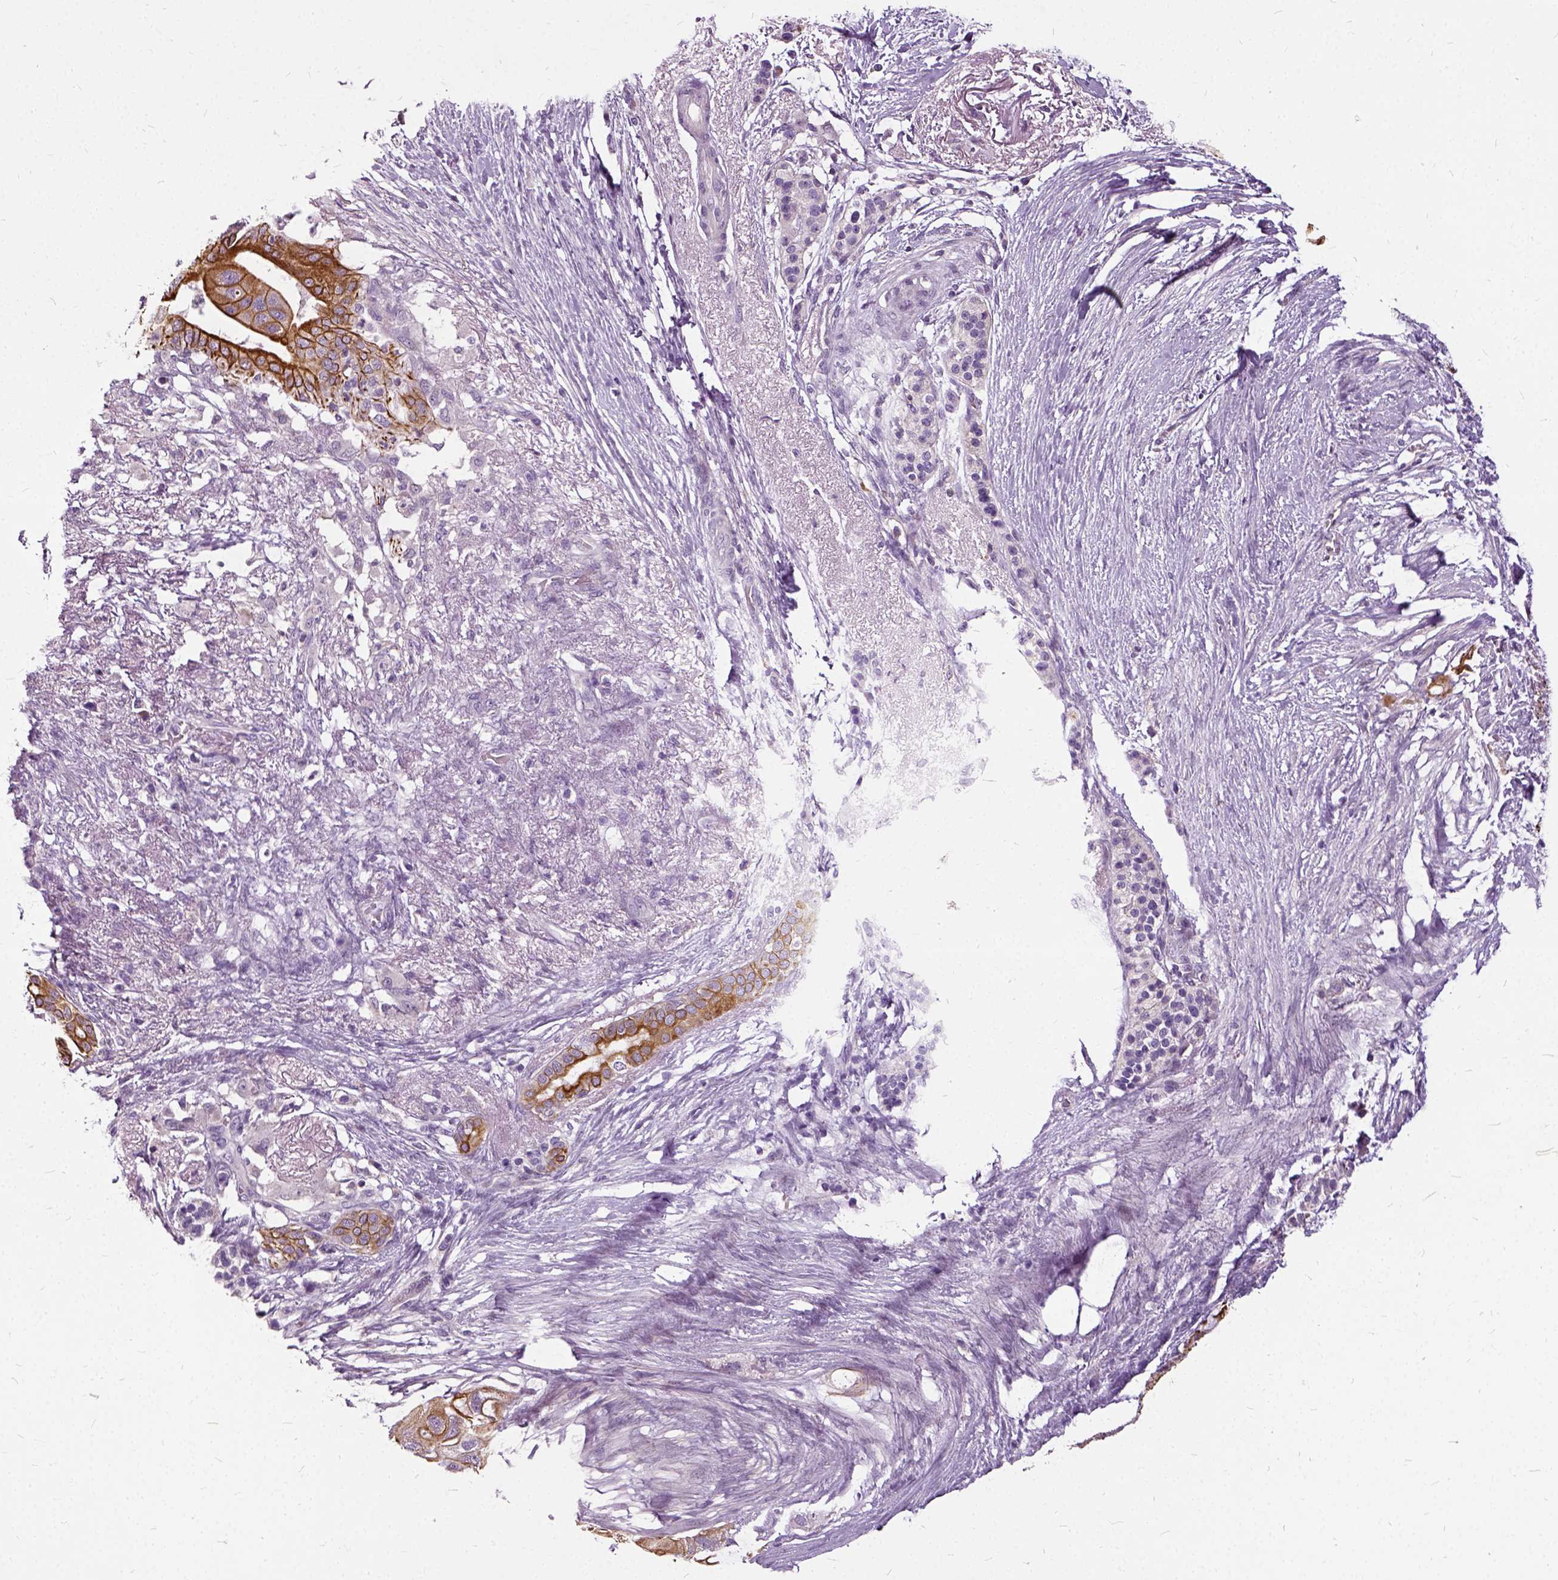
{"staining": {"intensity": "moderate", "quantity": ">75%", "location": "cytoplasmic/membranous"}, "tissue": "pancreatic cancer", "cell_type": "Tumor cells", "image_type": "cancer", "snomed": [{"axis": "morphology", "description": "Adenocarcinoma, NOS"}, {"axis": "topography", "description": "Pancreas"}], "caption": "Protein staining shows moderate cytoplasmic/membranous expression in approximately >75% of tumor cells in pancreatic cancer.", "gene": "ILRUN", "patient": {"sex": "female", "age": 72}}